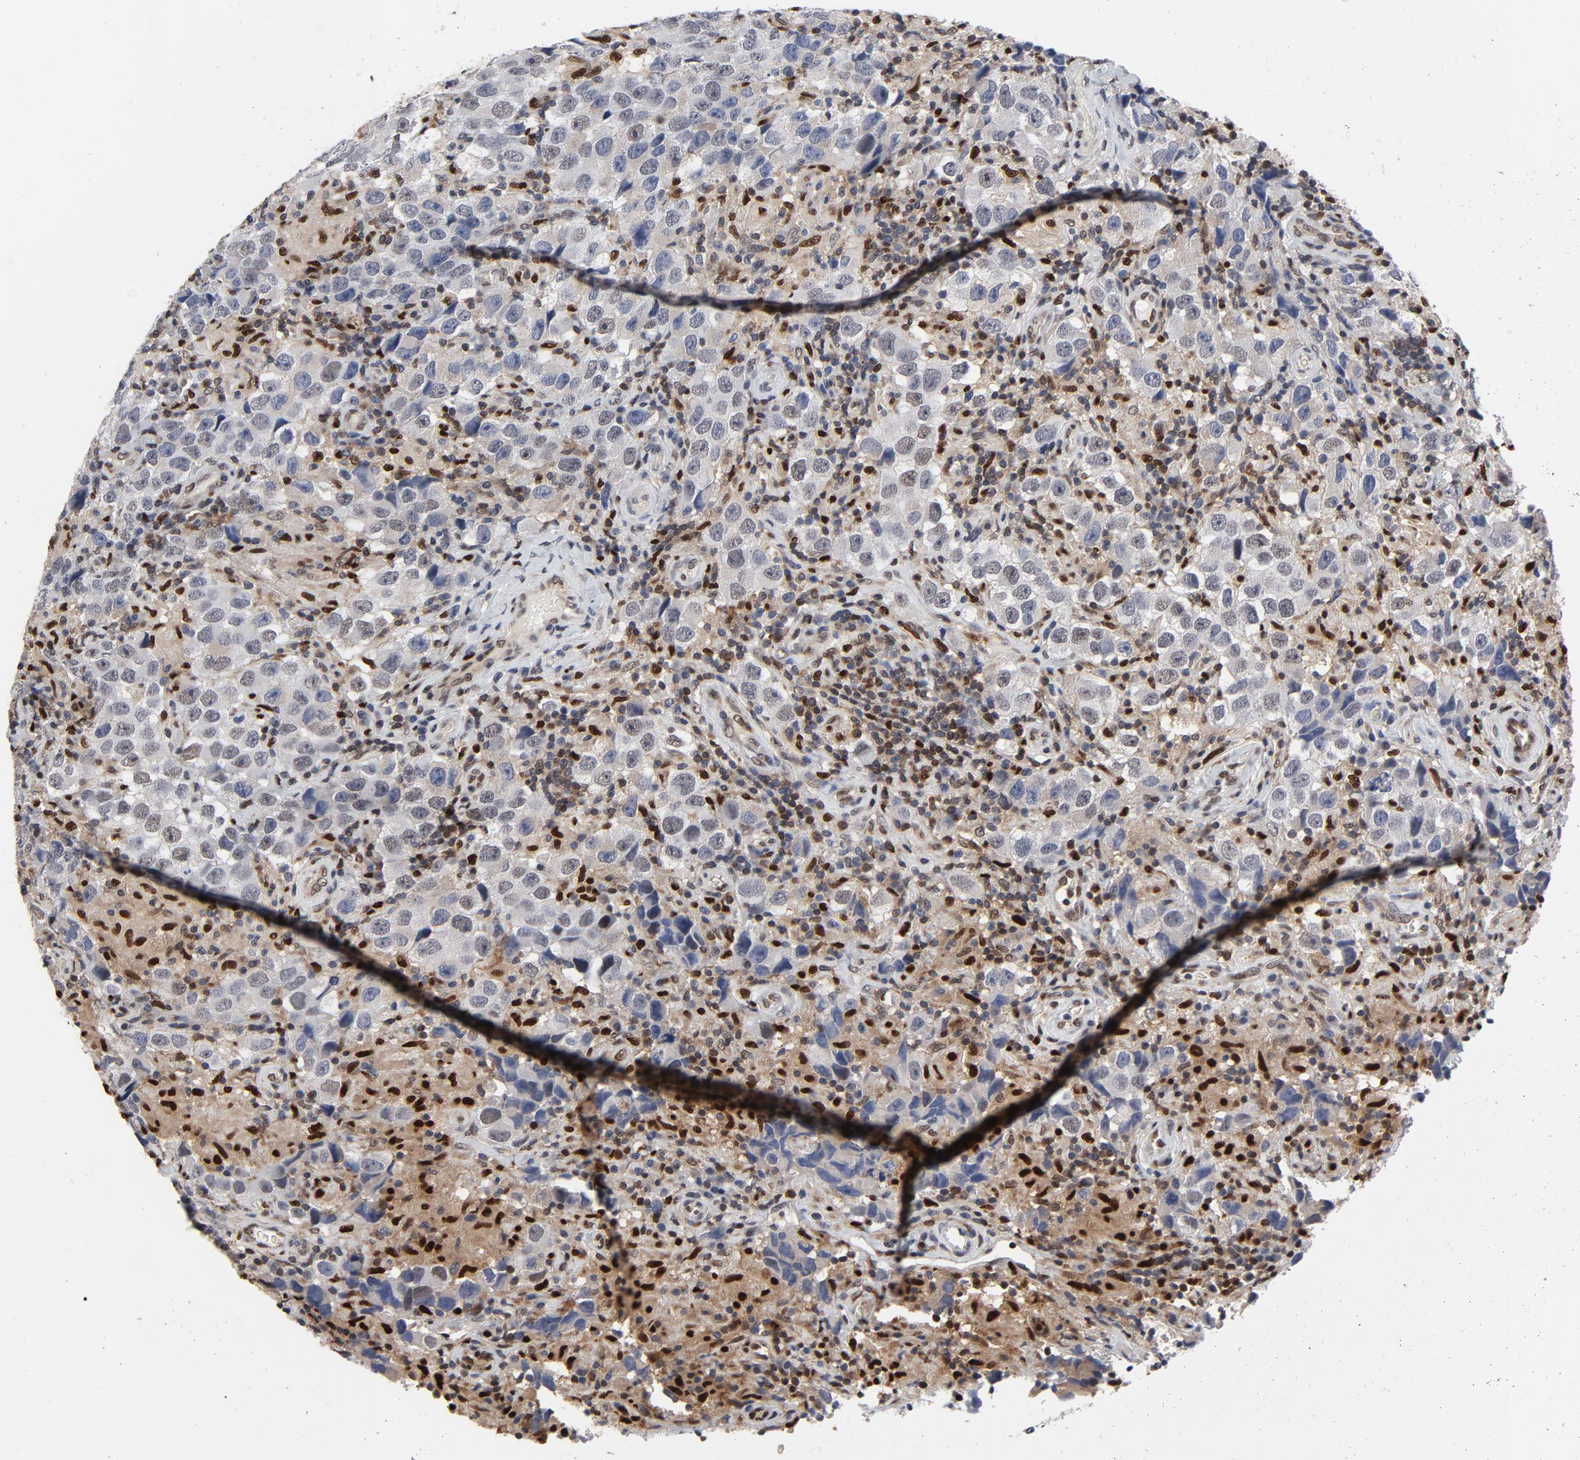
{"staining": {"intensity": "negative", "quantity": "none", "location": "none"}, "tissue": "testis cancer", "cell_type": "Tumor cells", "image_type": "cancer", "snomed": [{"axis": "morphology", "description": "Carcinoma, Embryonal, NOS"}, {"axis": "topography", "description": "Testis"}], "caption": "Testis cancer stained for a protein using immunohistochemistry demonstrates no expression tumor cells.", "gene": "NFKB1", "patient": {"sex": "male", "age": 21}}